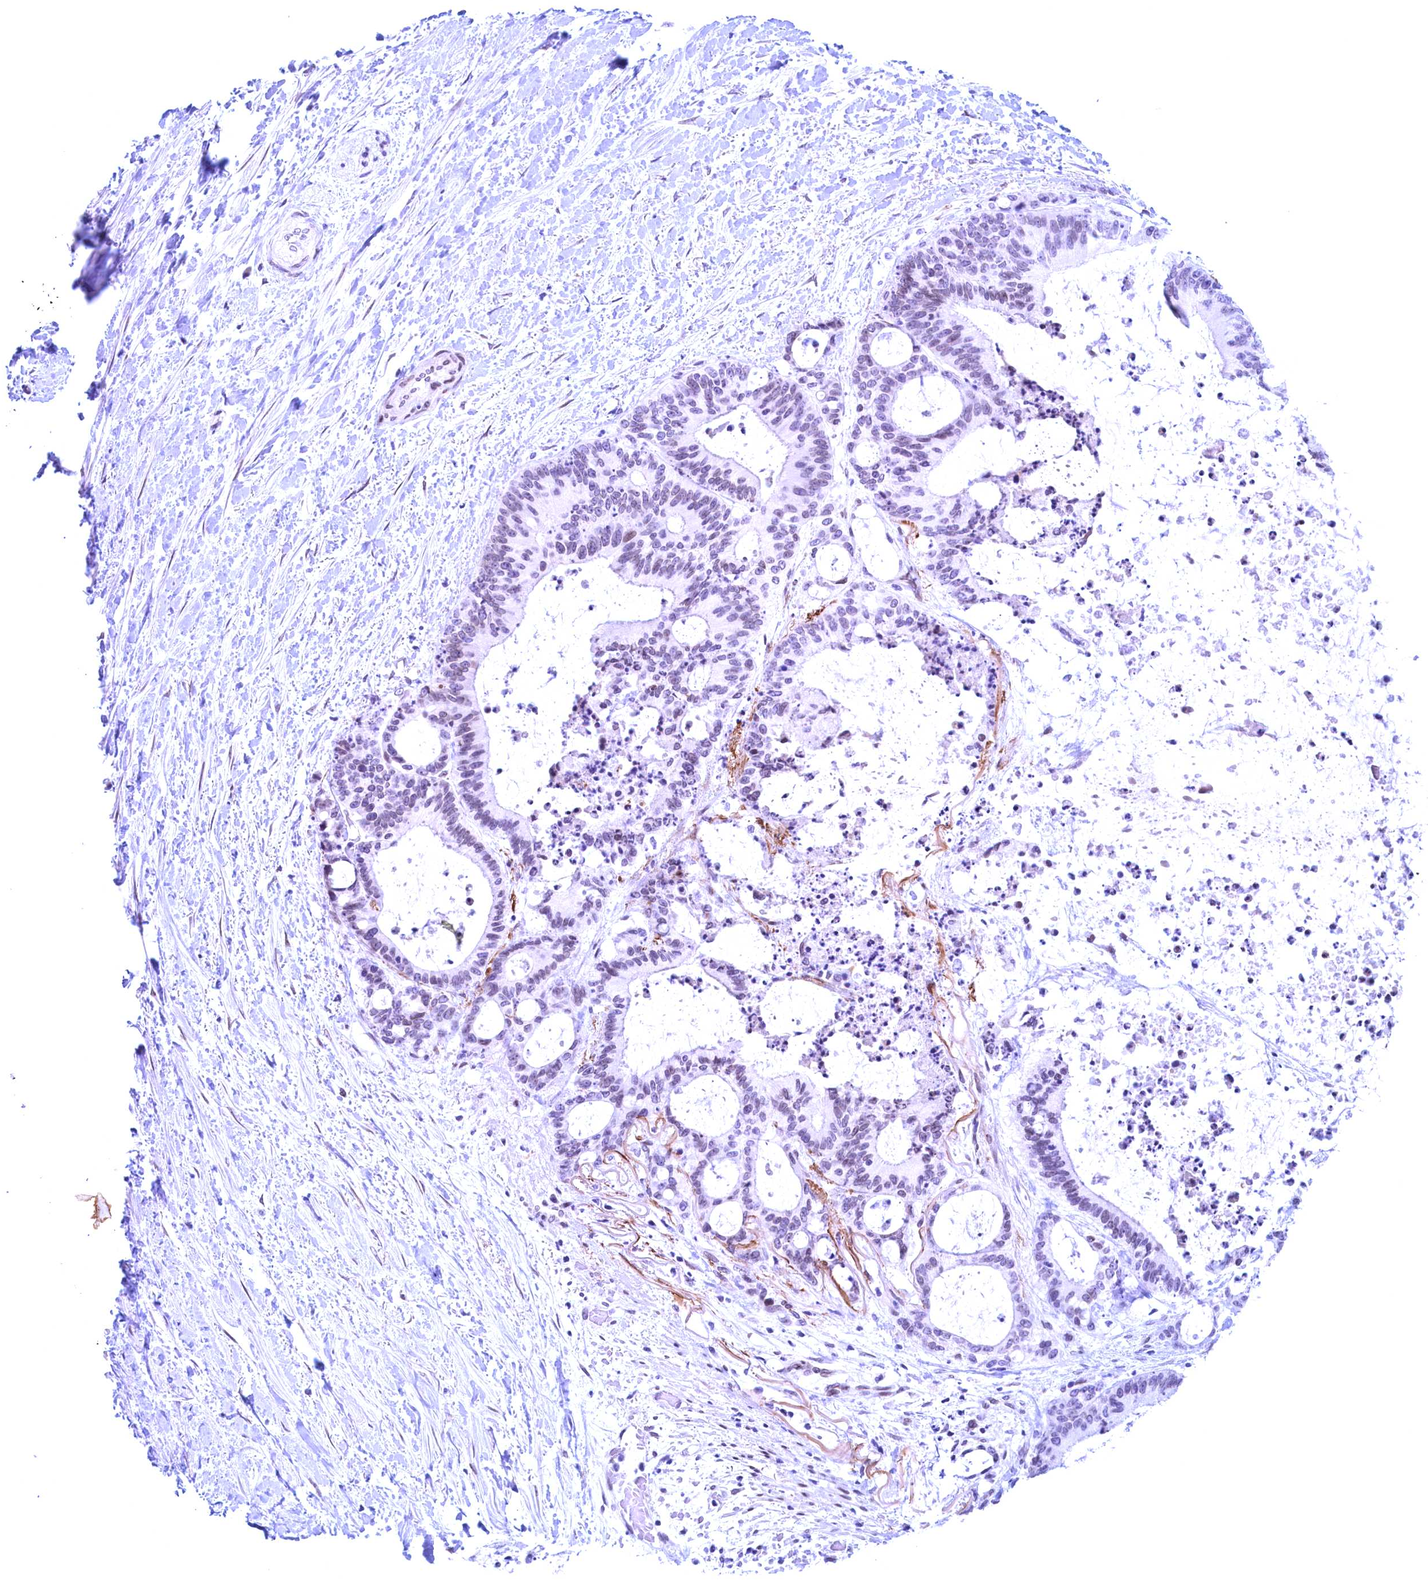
{"staining": {"intensity": "negative", "quantity": "none", "location": "none"}, "tissue": "liver cancer", "cell_type": "Tumor cells", "image_type": "cancer", "snomed": [{"axis": "morphology", "description": "Normal tissue, NOS"}, {"axis": "morphology", "description": "Cholangiocarcinoma"}, {"axis": "topography", "description": "Liver"}, {"axis": "topography", "description": "Peripheral nerve tissue"}], "caption": "Immunohistochemical staining of liver cancer demonstrates no significant positivity in tumor cells.", "gene": "GPSM1", "patient": {"sex": "female", "age": 73}}